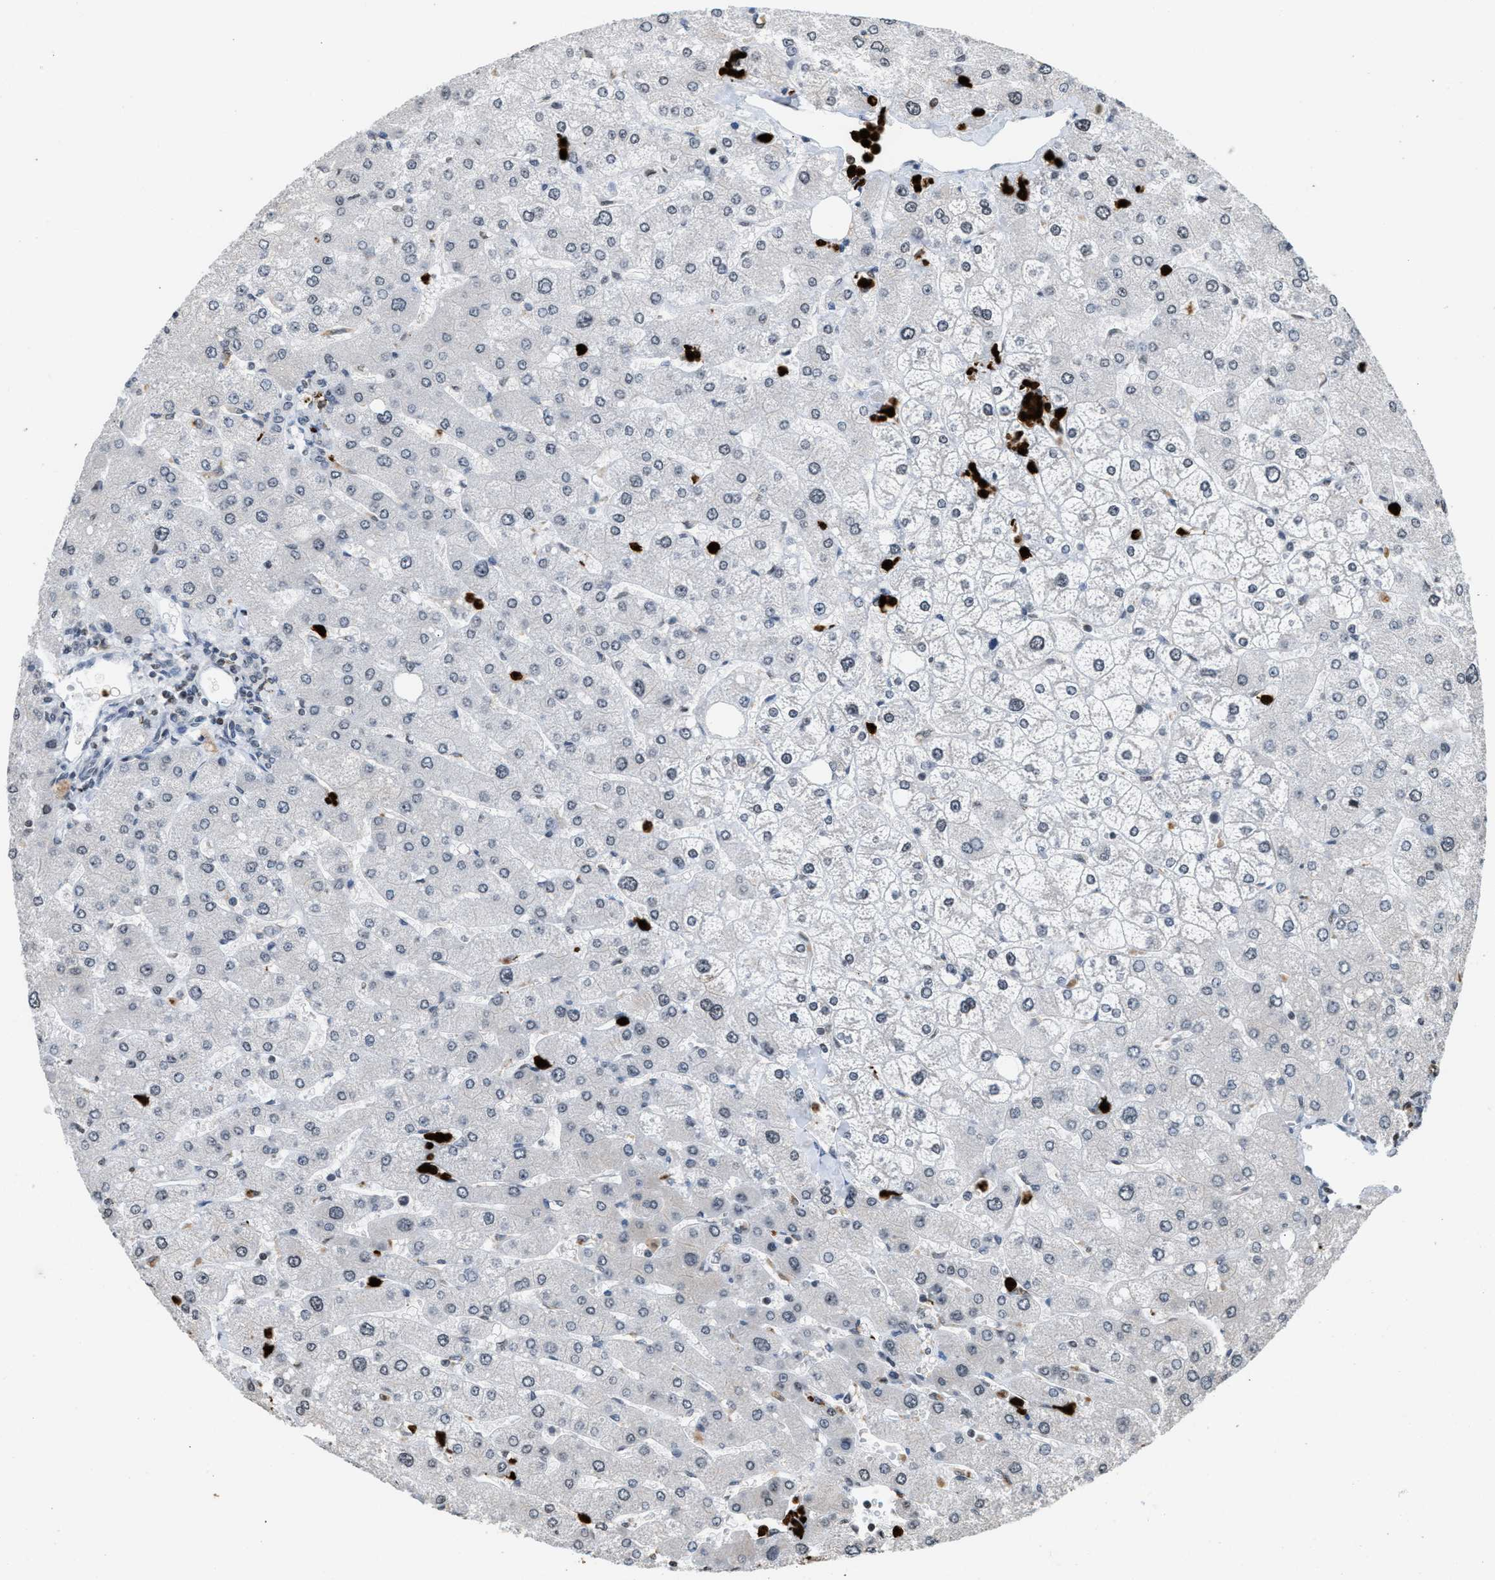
{"staining": {"intensity": "negative", "quantity": "none", "location": "none"}, "tissue": "liver", "cell_type": "Cholangiocytes", "image_type": "normal", "snomed": [{"axis": "morphology", "description": "Normal tissue, NOS"}, {"axis": "topography", "description": "Liver"}], "caption": "Cholangiocytes show no significant protein expression in unremarkable liver.", "gene": "PRUNE2", "patient": {"sex": "male", "age": 55}}